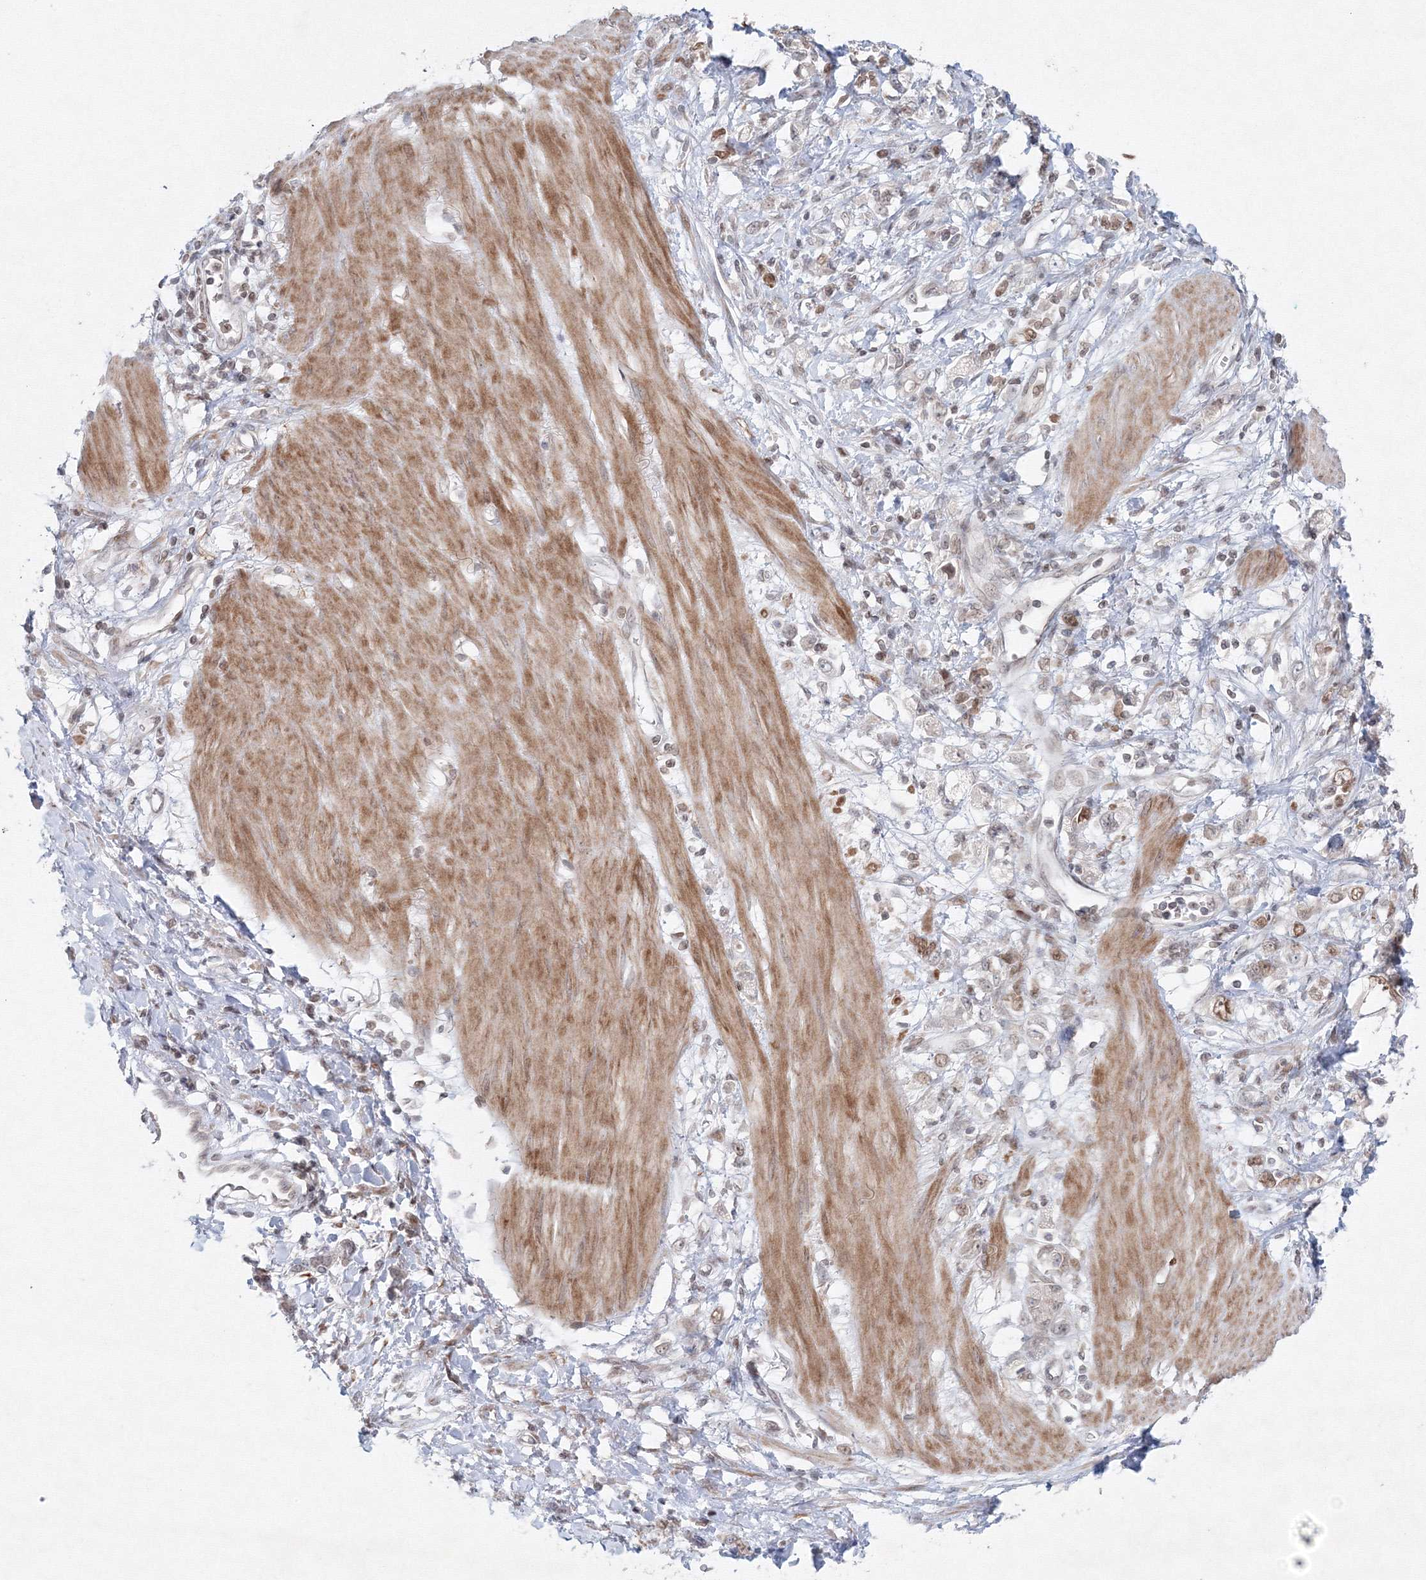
{"staining": {"intensity": "moderate", "quantity": "25%-75%", "location": "nuclear"}, "tissue": "stomach cancer", "cell_type": "Tumor cells", "image_type": "cancer", "snomed": [{"axis": "morphology", "description": "Adenocarcinoma, NOS"}, {"axis": "topography", "description": "Stomach"}], "caption": "High-magnification brightfield microscopy of adenocarcinoma (stomach) stained with DAB (3,3'-diaminobenzidine) (brown) and counterstained with hematoxylin (blue). tumor cells exhibit moderate nuclear staining is seen in approximately25%-75% of cells.", "gene": "KIF4A", "patient": {"sex": "female", "age": 76}}